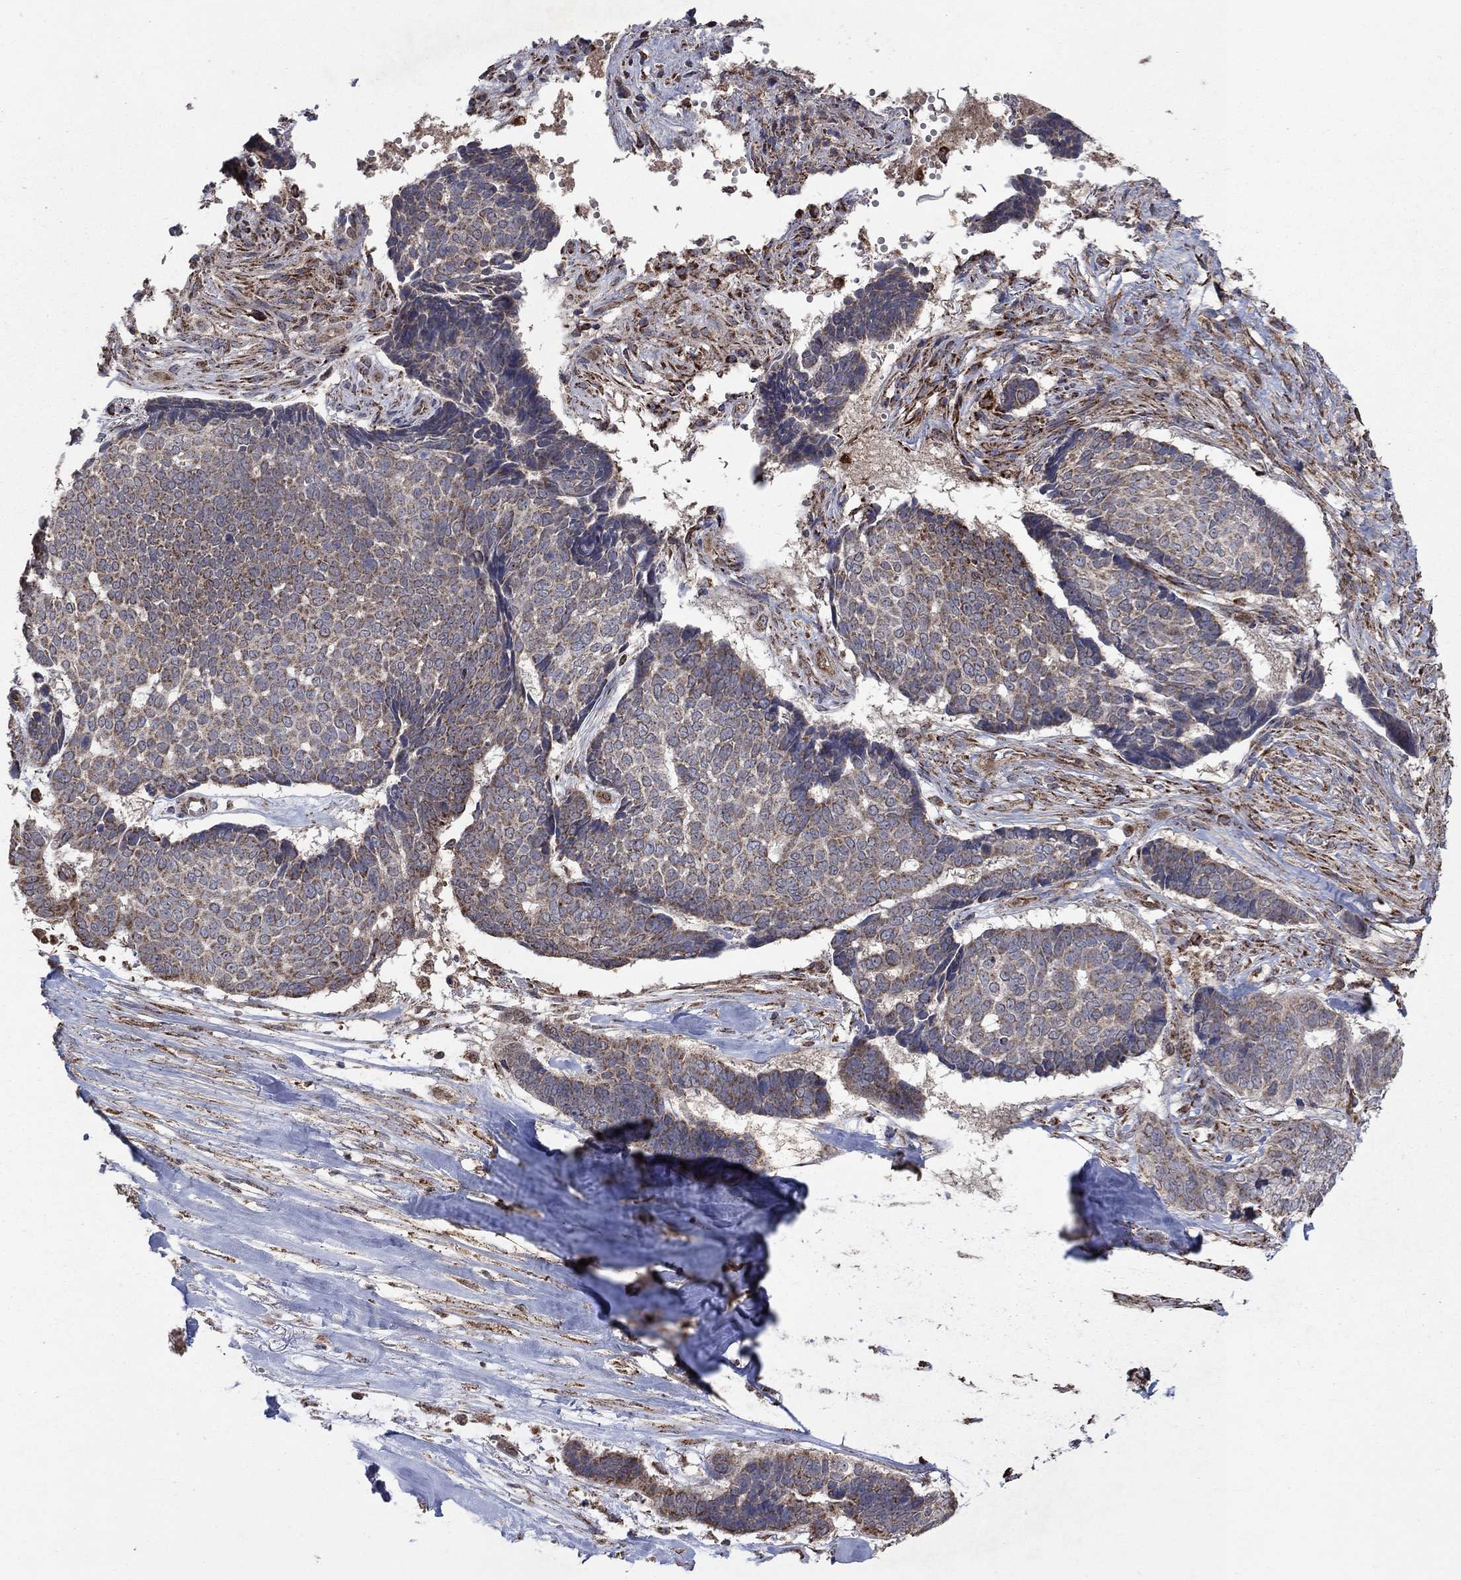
{"staining": {"intensity": "strong", "quantity": "<25%", "location": "cytoplasmic/membranous"}, "tissue": "skin cancer", "cell_type": "Tumor cells", "image_type": "cancer", "snomed": [{"axis": "morphology", "description": "Basal cell carcinoma"}, {"axis": "topography", "description": "Skin"}], "caption": "Immunohistochemical staining of skin cancer shows medium levels of strong cytoplasmic/membranous protein staining in approximately <25% of tumor cells.", "gene": "DPH1", "patient": {"sex": "male", "age": 86}}